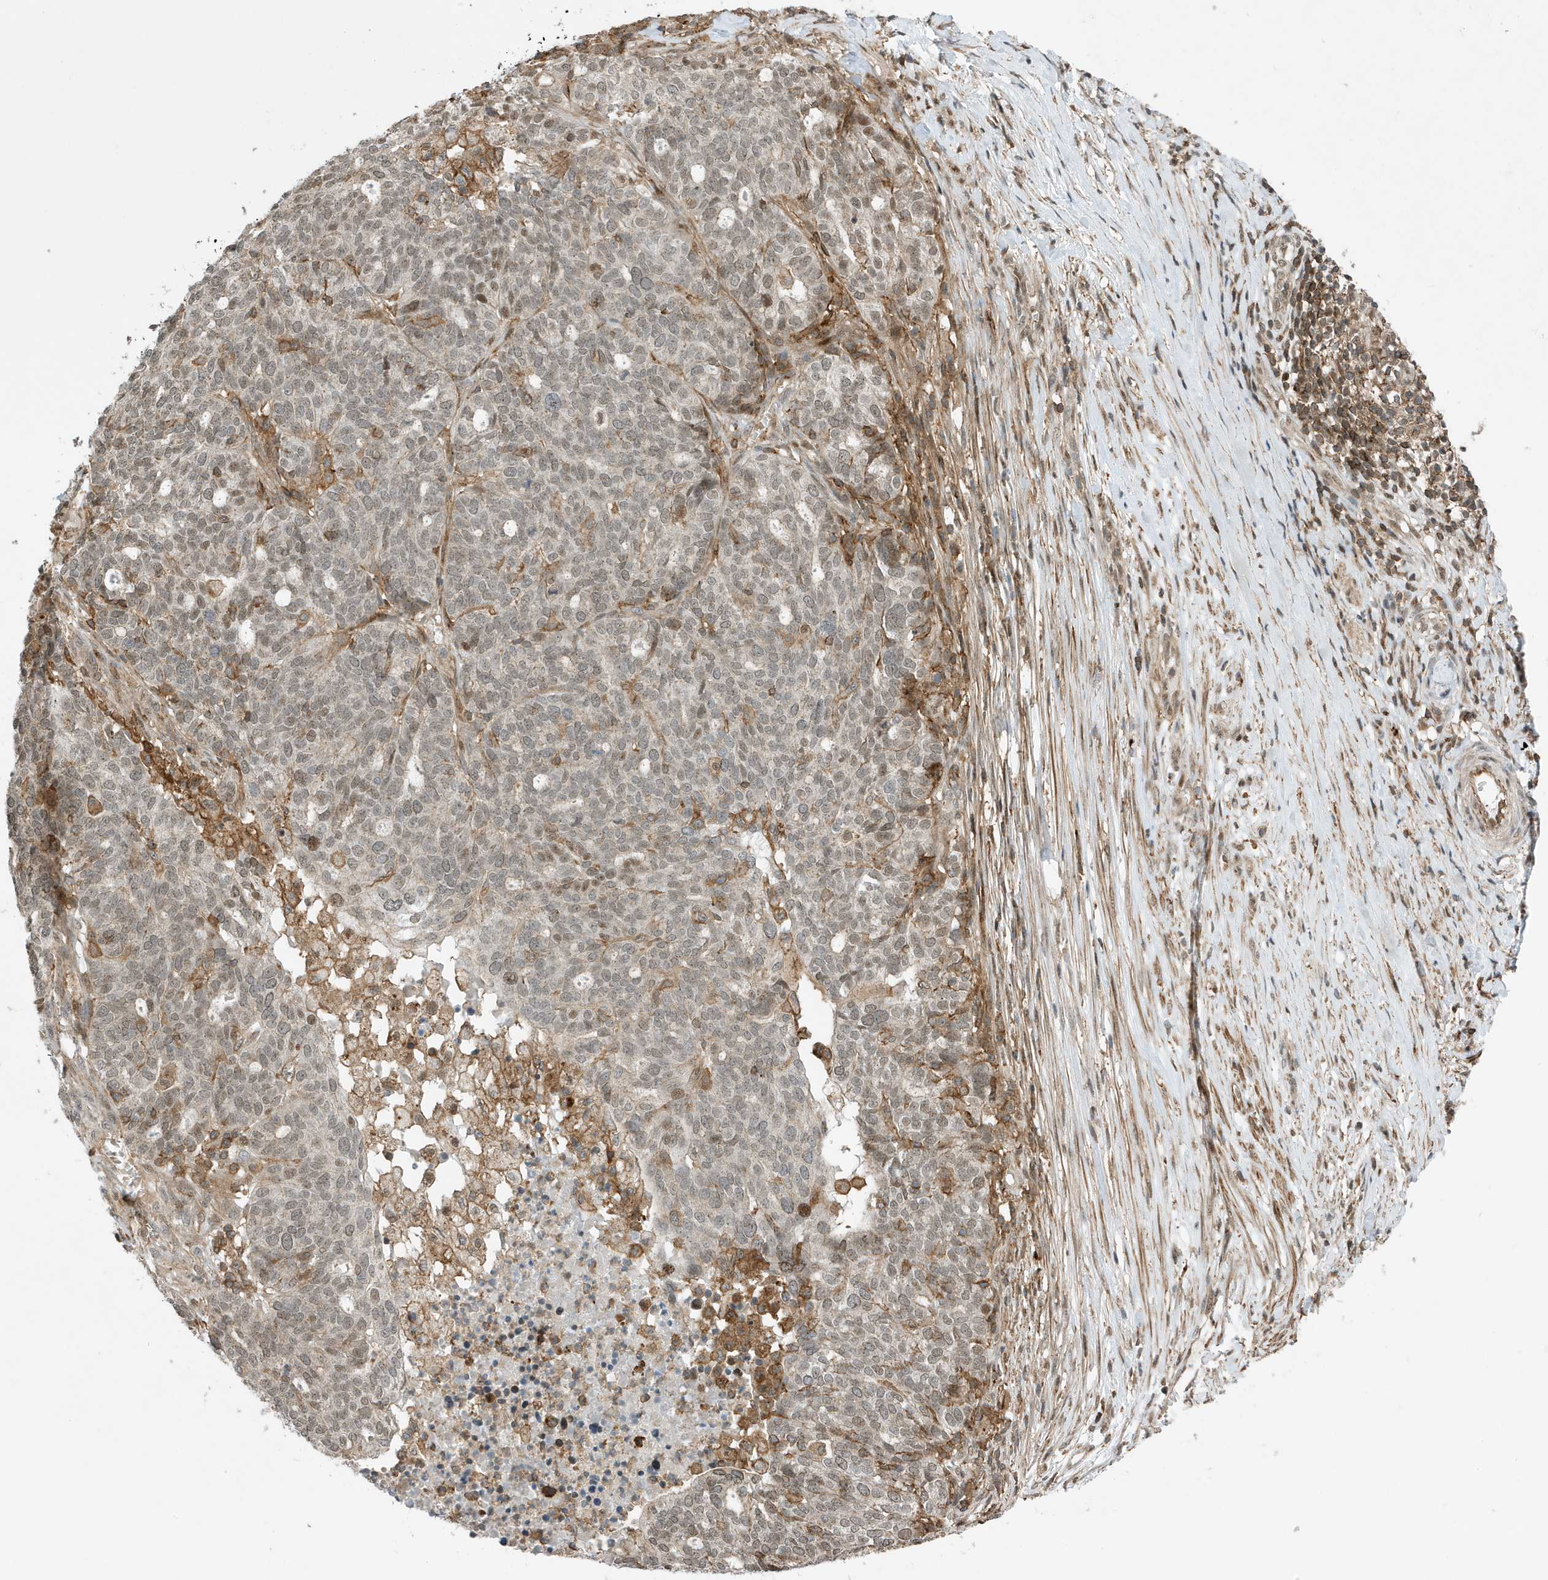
{"staining": {"intensity": "weak", "quantity": ">75%", "location": "nuclear"}, "tissue": "ovarian cancer", "cell_type": "Tumor cells", "image_type": "cancer", "snomed": [{"axis": "morphology", "description": "Cystadenocarcinoma, serous, NOS"}, {"axis": "topography", "description": "Ovary"}], "caption": "Immunohistochemistry (DAB) staining of ovarian cancer demonstrates weak nuclear protein staining in approximately >75% of tumor cells.", "gene": "TATDN3", "patient": {"sex": "female", "age": 59}}